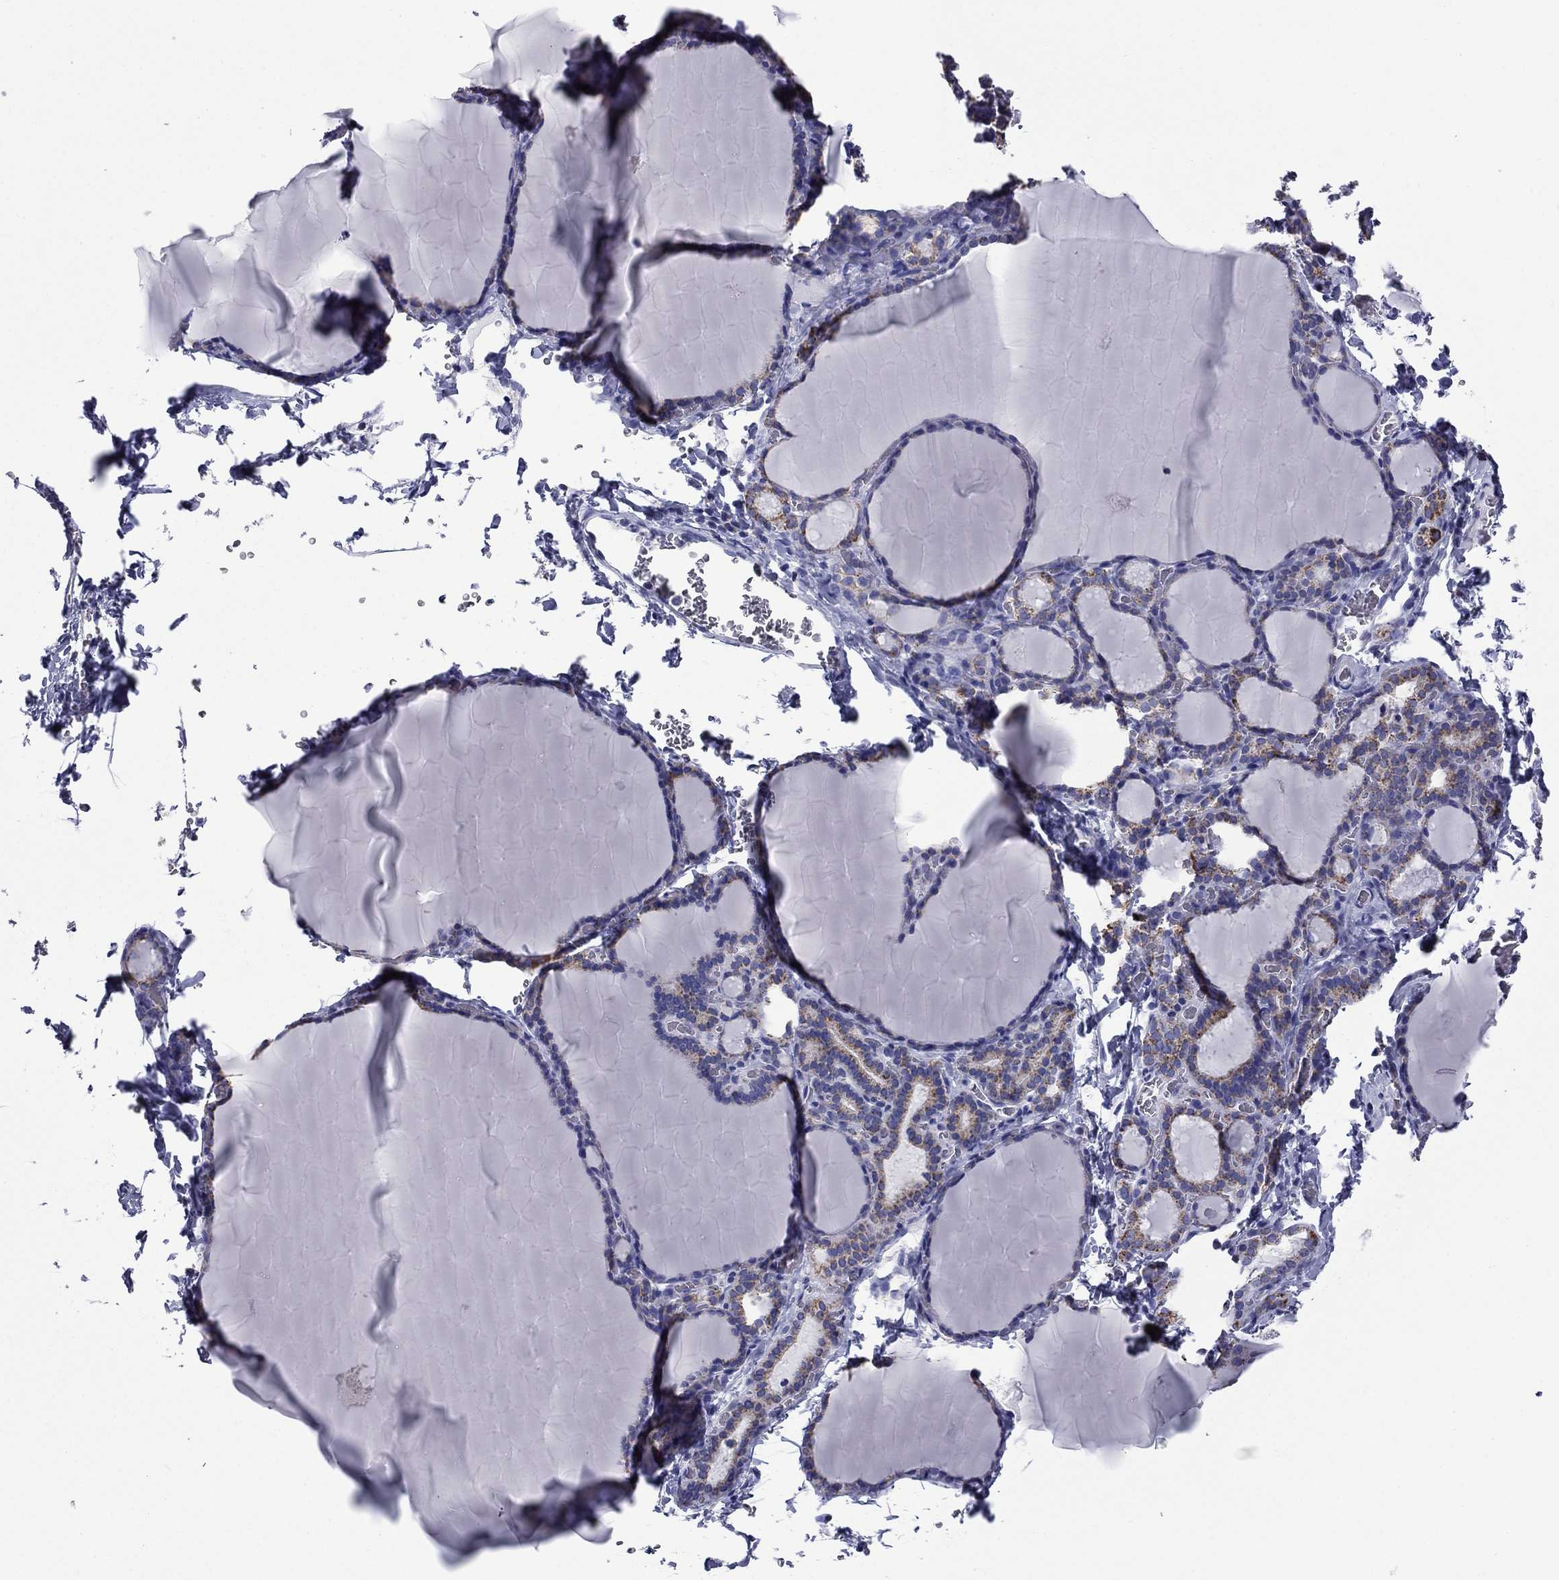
{"staining": {"intensity": "moderate", "quantity": "<25%", "location": "cytoplasmic/membranous"}, "tissue": "thyroid gland", "cell_type": "Glandular cells", "image_type": "normal", "snomed": [{"axis": "morphology", "description": "Normal tissue, NOS"}, {"axis": "morphology", "description": "Hyperplasia, NOS"}, {"axis": "topography", "description": "Thyroid gland"}], "caption": "Immunohistochemistry of benign human thyroid gland displays low levels of moderate cytoplasmic/membranous expression in about <25% of glandular cells.", "gene": "ACADSB", "patient": {"sex": "female", "age": 27}}